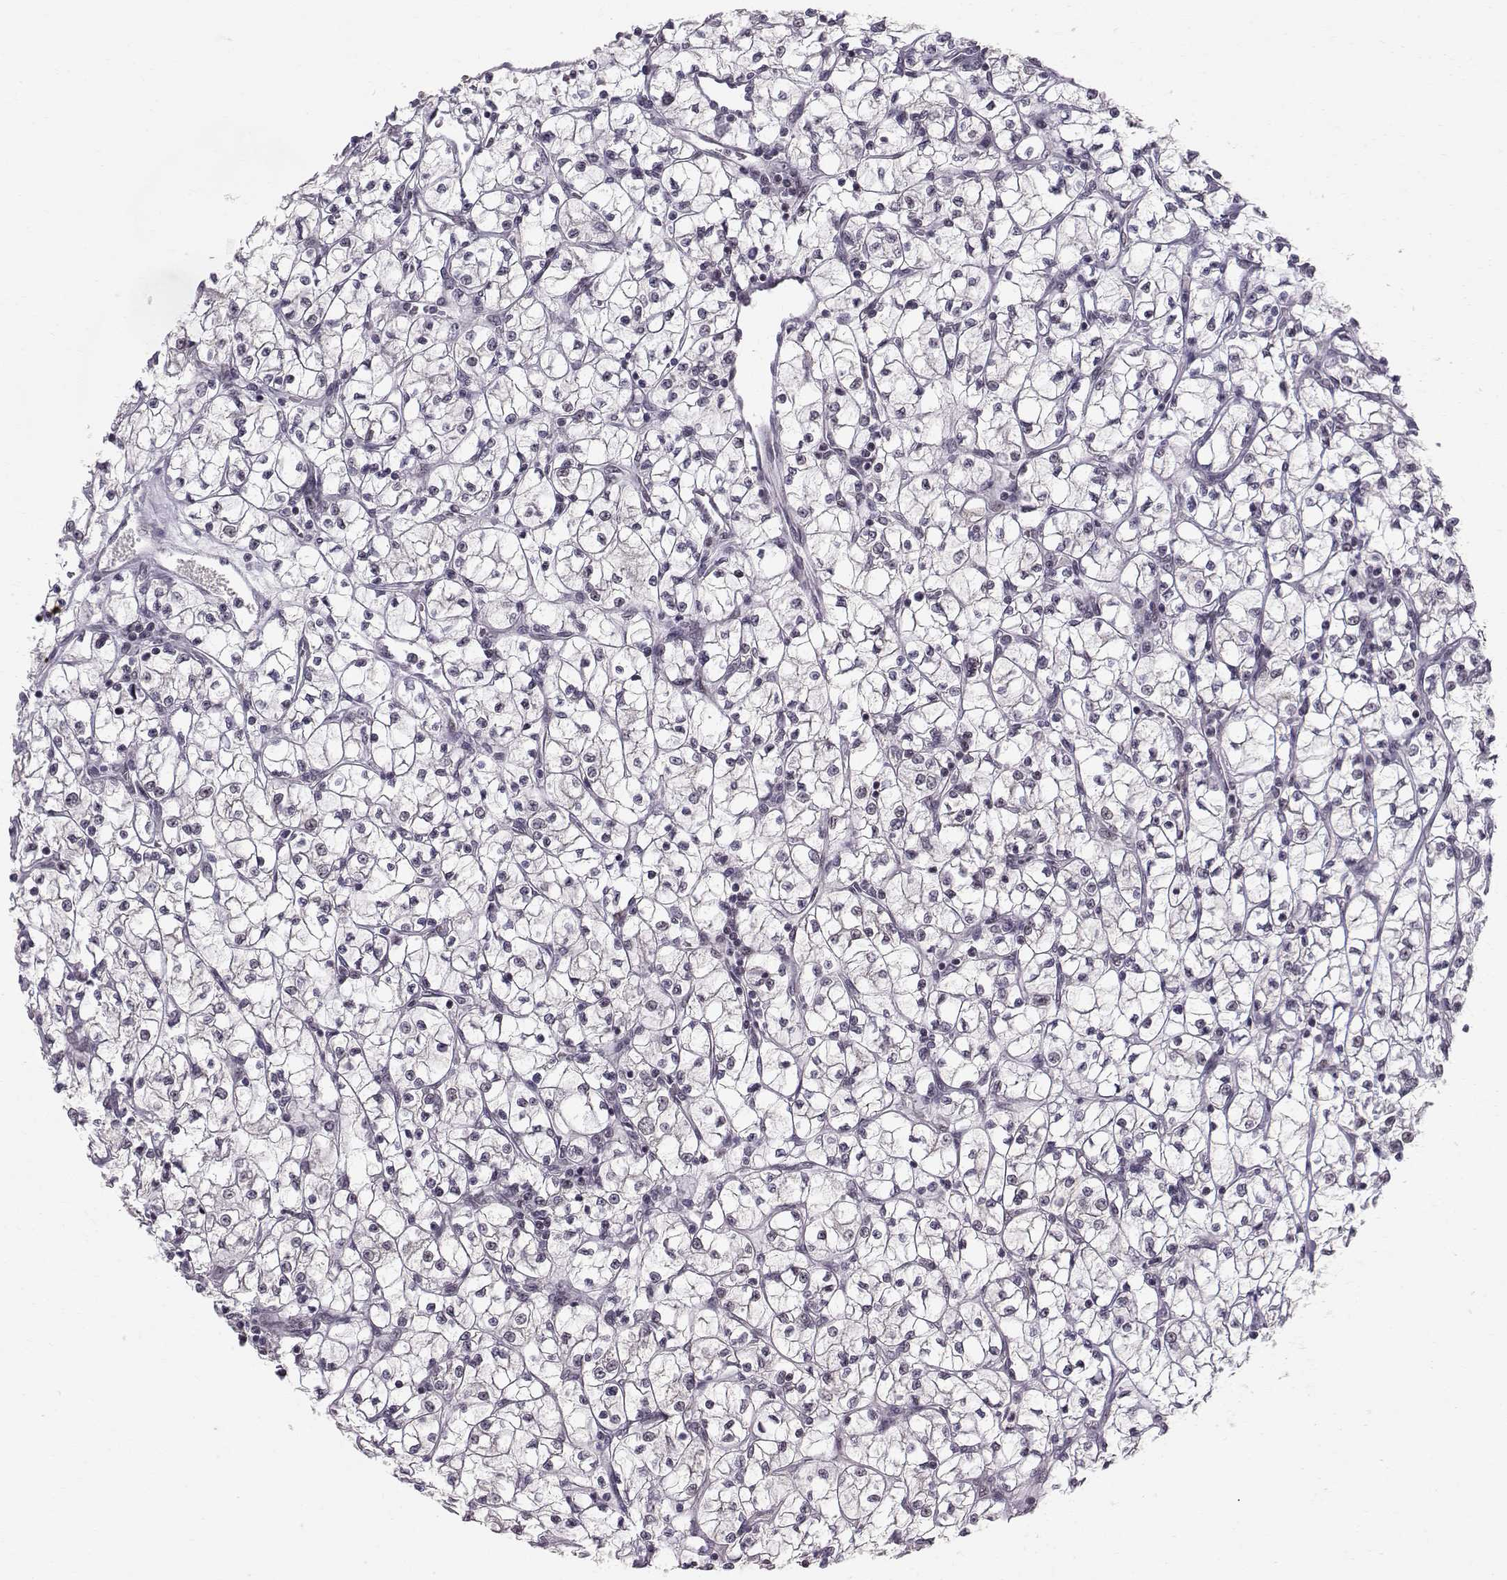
{"staining": {"intensity": "negative", "quantity": "none", "location": "none"}, "tissue": "renal cancer", "cell_type": "Tumor cells", "image_type": "cancer", "snomed": [{"axis": "morphology", "description": "Adenocarcinoma, NOS"}, {"axis": "topography", "description": "Kidney"}], "caption": "Histopathology image shows no protein expression in tumor cells of adenocarcinoma (renal) tissue.", "gene": "RPP38", "patient": {"sex": "female", "age": 64}}